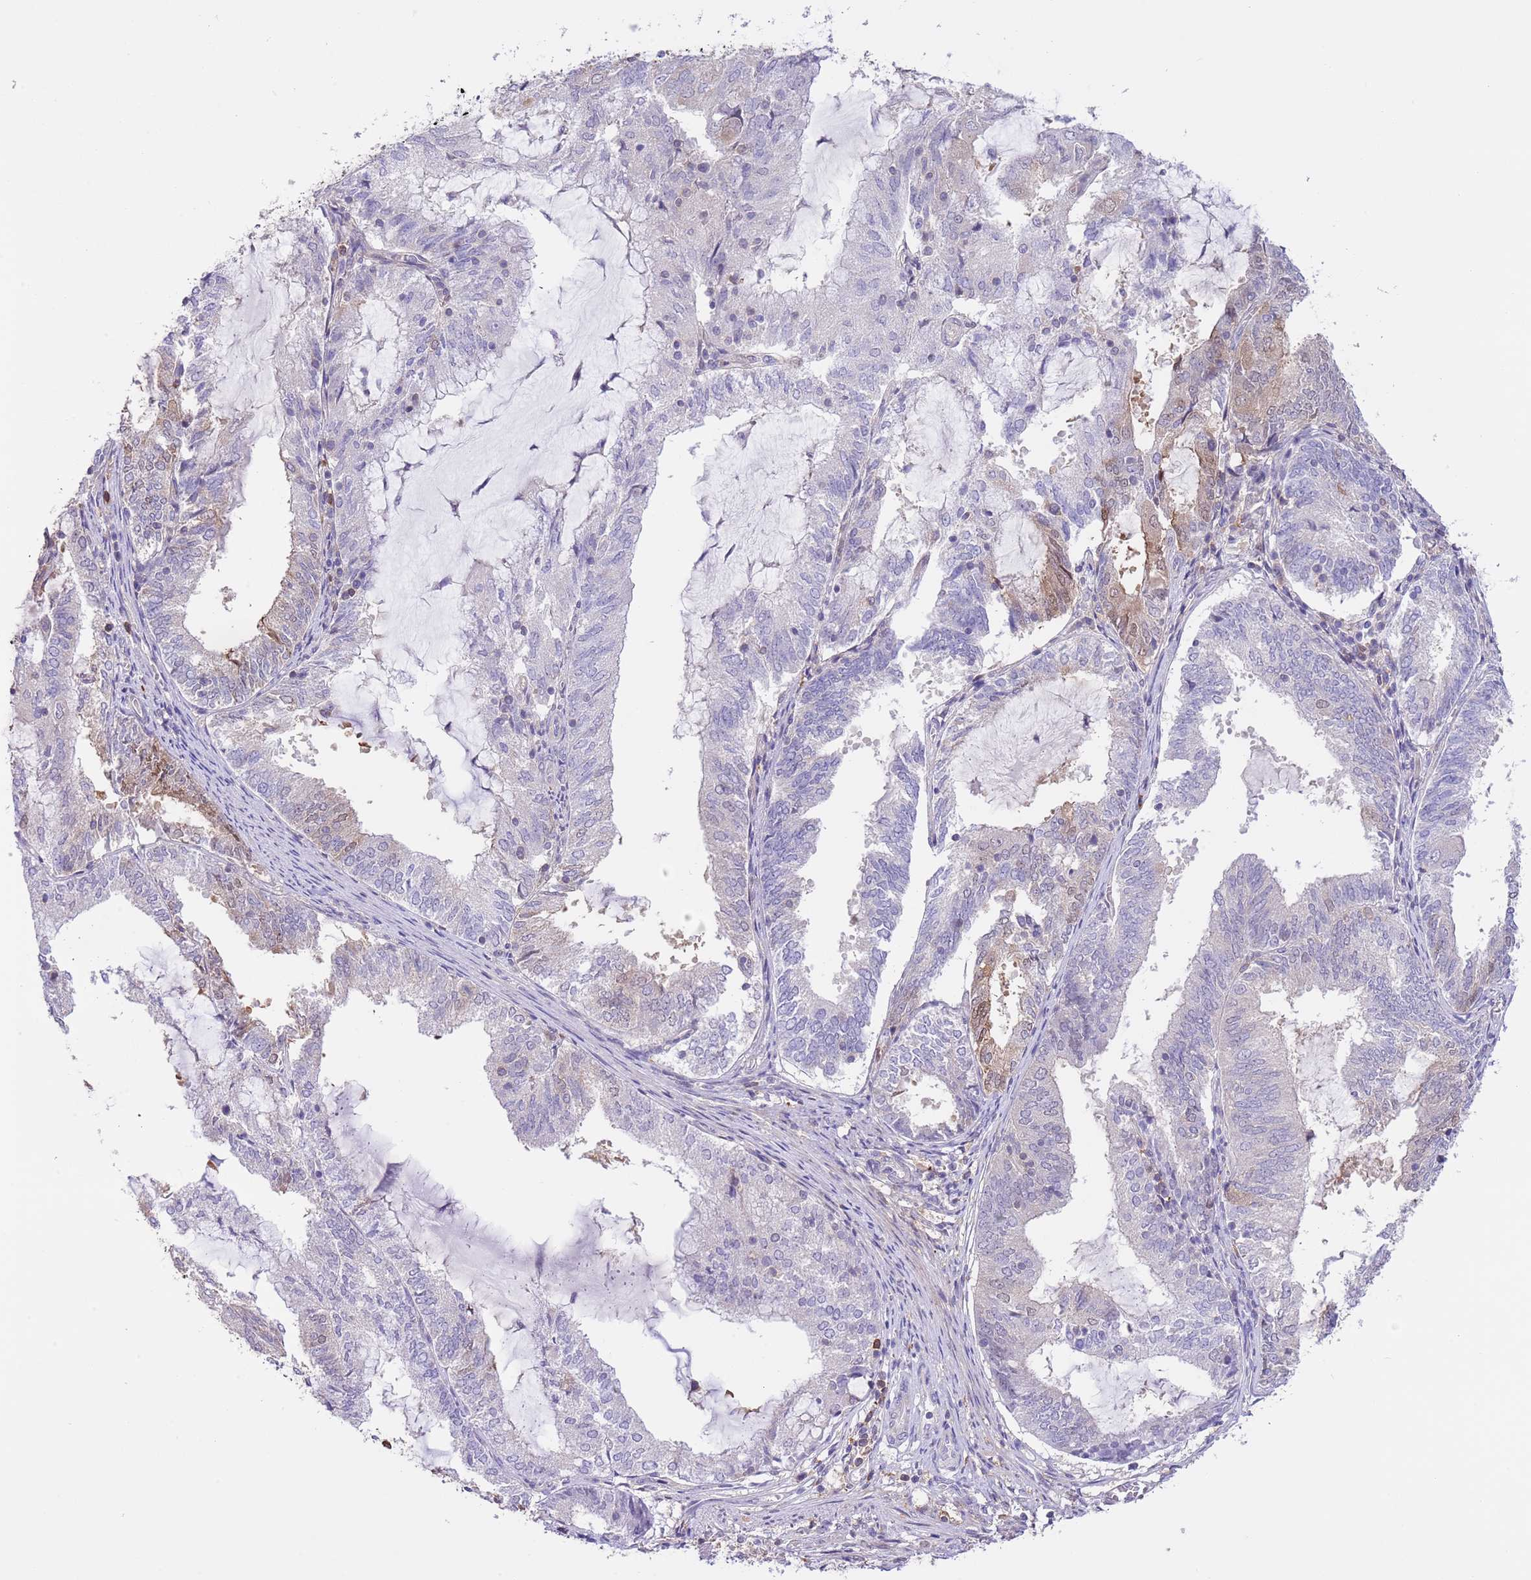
{"staining": {"intensity": "moderate", "quantity": "<25%", "location": "cytoplasmic/membranous"}, "tissue": "endometrial cancer", "cell_type": "Tumor cells", "image_type": "cancer", "snomed": [{"axis": "morphology", "description": "Adenocarcinoma, NOS"}, {"axis": "topography", "description": "Endometrium"}], "caption": "This image displays IHC staining of endometrial adenocarcinoma, with low moderate cytoplasmic/membranous staining in about <25% of tumor cells.", "gene": "PRR32", "patient": {"sex": "female", "age": 81}}